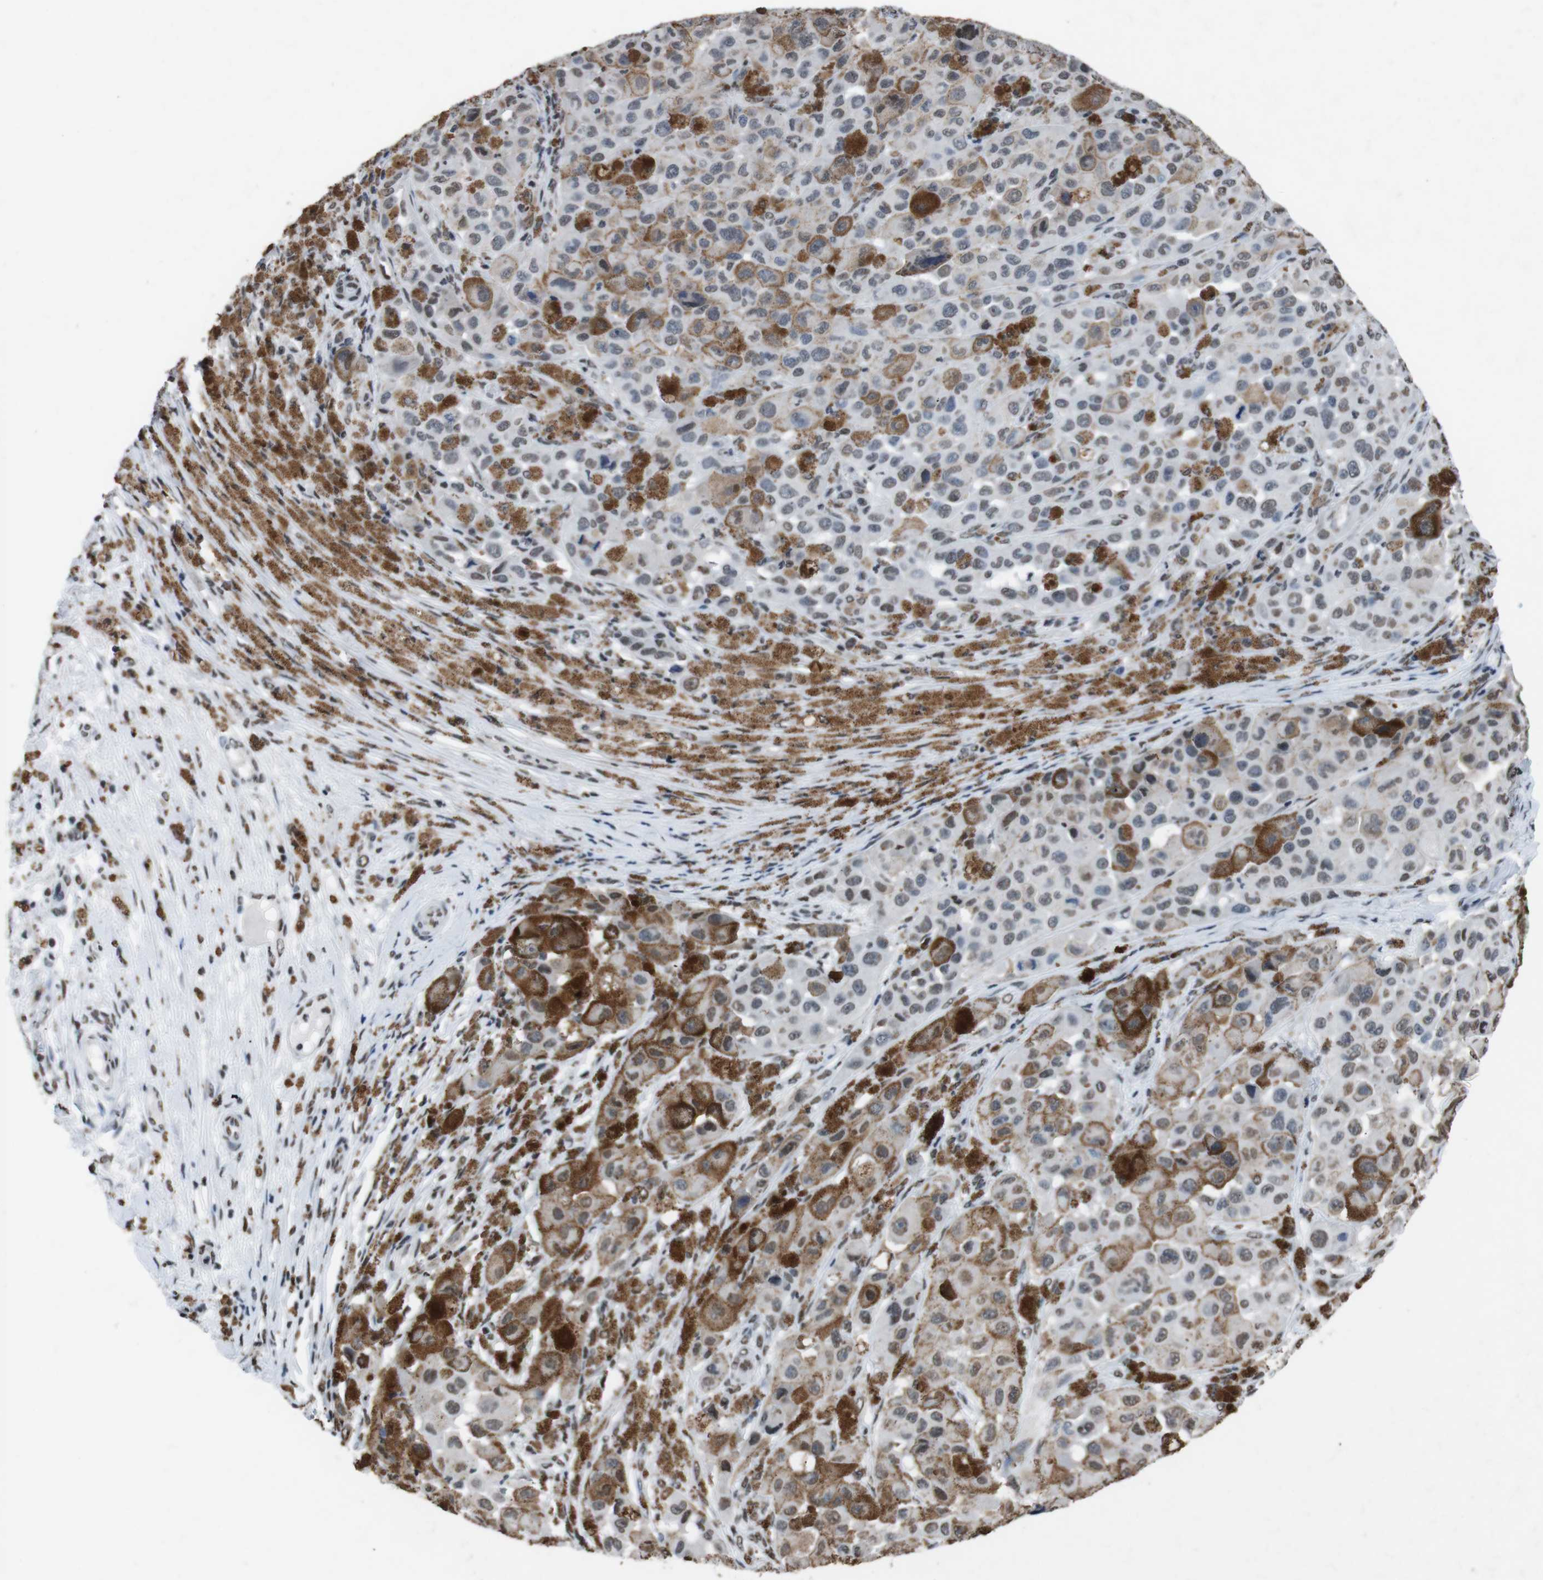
{"staining": {"intensity": "weak", "quantity": ">75%", "location": "nuclear"}, "tissue": "melanoma", "cell_type": "Tumor cells", "image_type": "cancer", "snomed": [{"axis": "morphology", "description": "Malignant melanoma, NOS"}, {"axis": "topography", "description": "Skin"}], "caption": "IHC staining of melanoma, which displays low levels of weak nuclear expression in about >75% of tumor cells indicating weak nuclear protein staining. The staining was performed using DAB (brown) for protein detection and nuclei were counterstained in hematoxylin (blue).", "gene": "PIP4P2", "patient": {"sex": "male", "age": 96}}